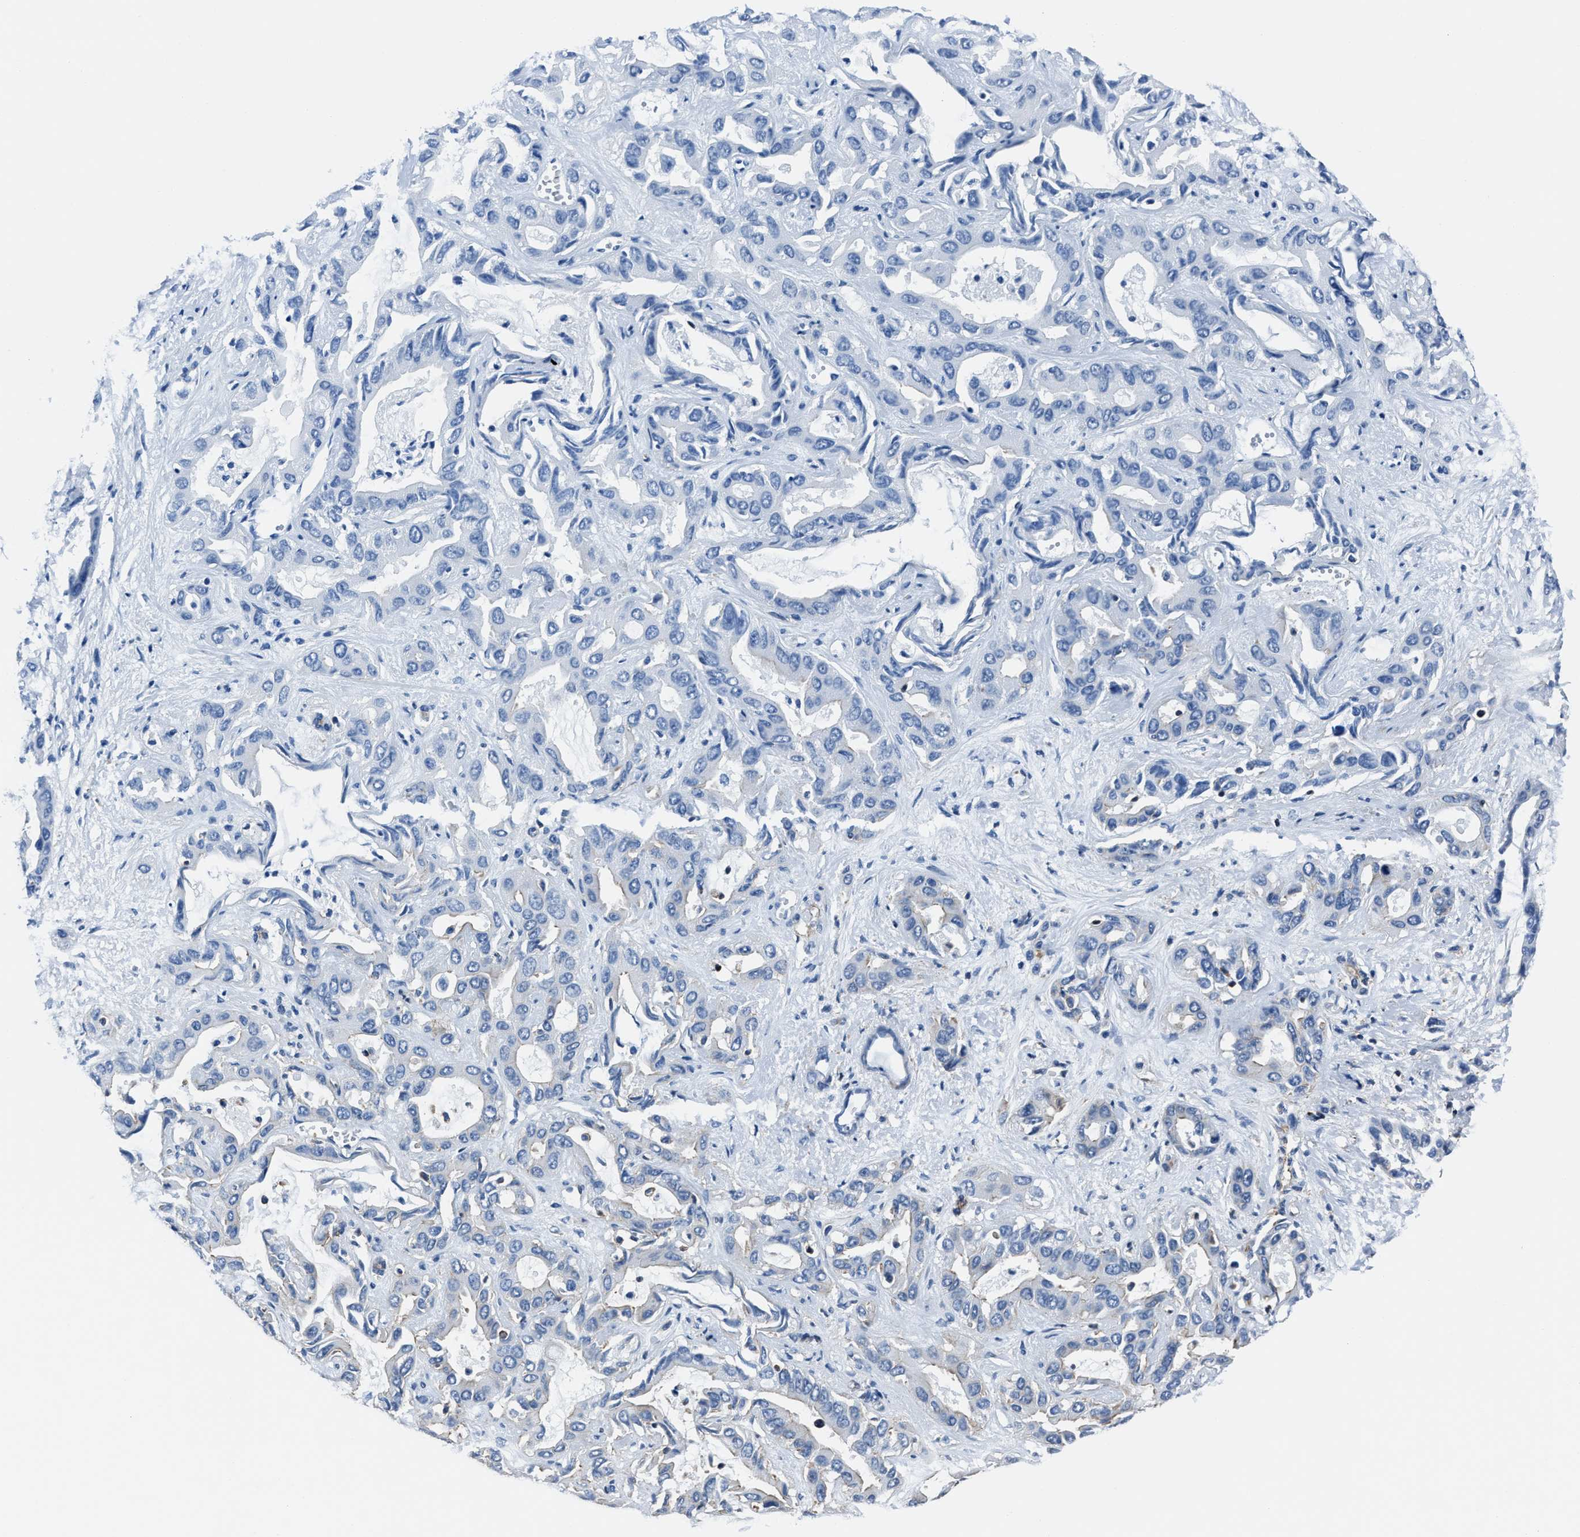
{"staining": {"intensity": "negative", "quantity": "none", "location": "none"}, "tissue": "liver cancer", "cell_type": "Tumor cells", "image_type": "cancer", "snomed": [{"axis": "morphology", "description": "Cholangiocarcinoma"}, {"axis": "topography", "description": "Liver"}], "caption": "DAB immunohistochemical staining of liver cancer (cholangiocarcinoma) demonstrates no significant positivity in tumor cells.", "gene": "PPIE", "patient": {"sex": "female", "age": 52}}